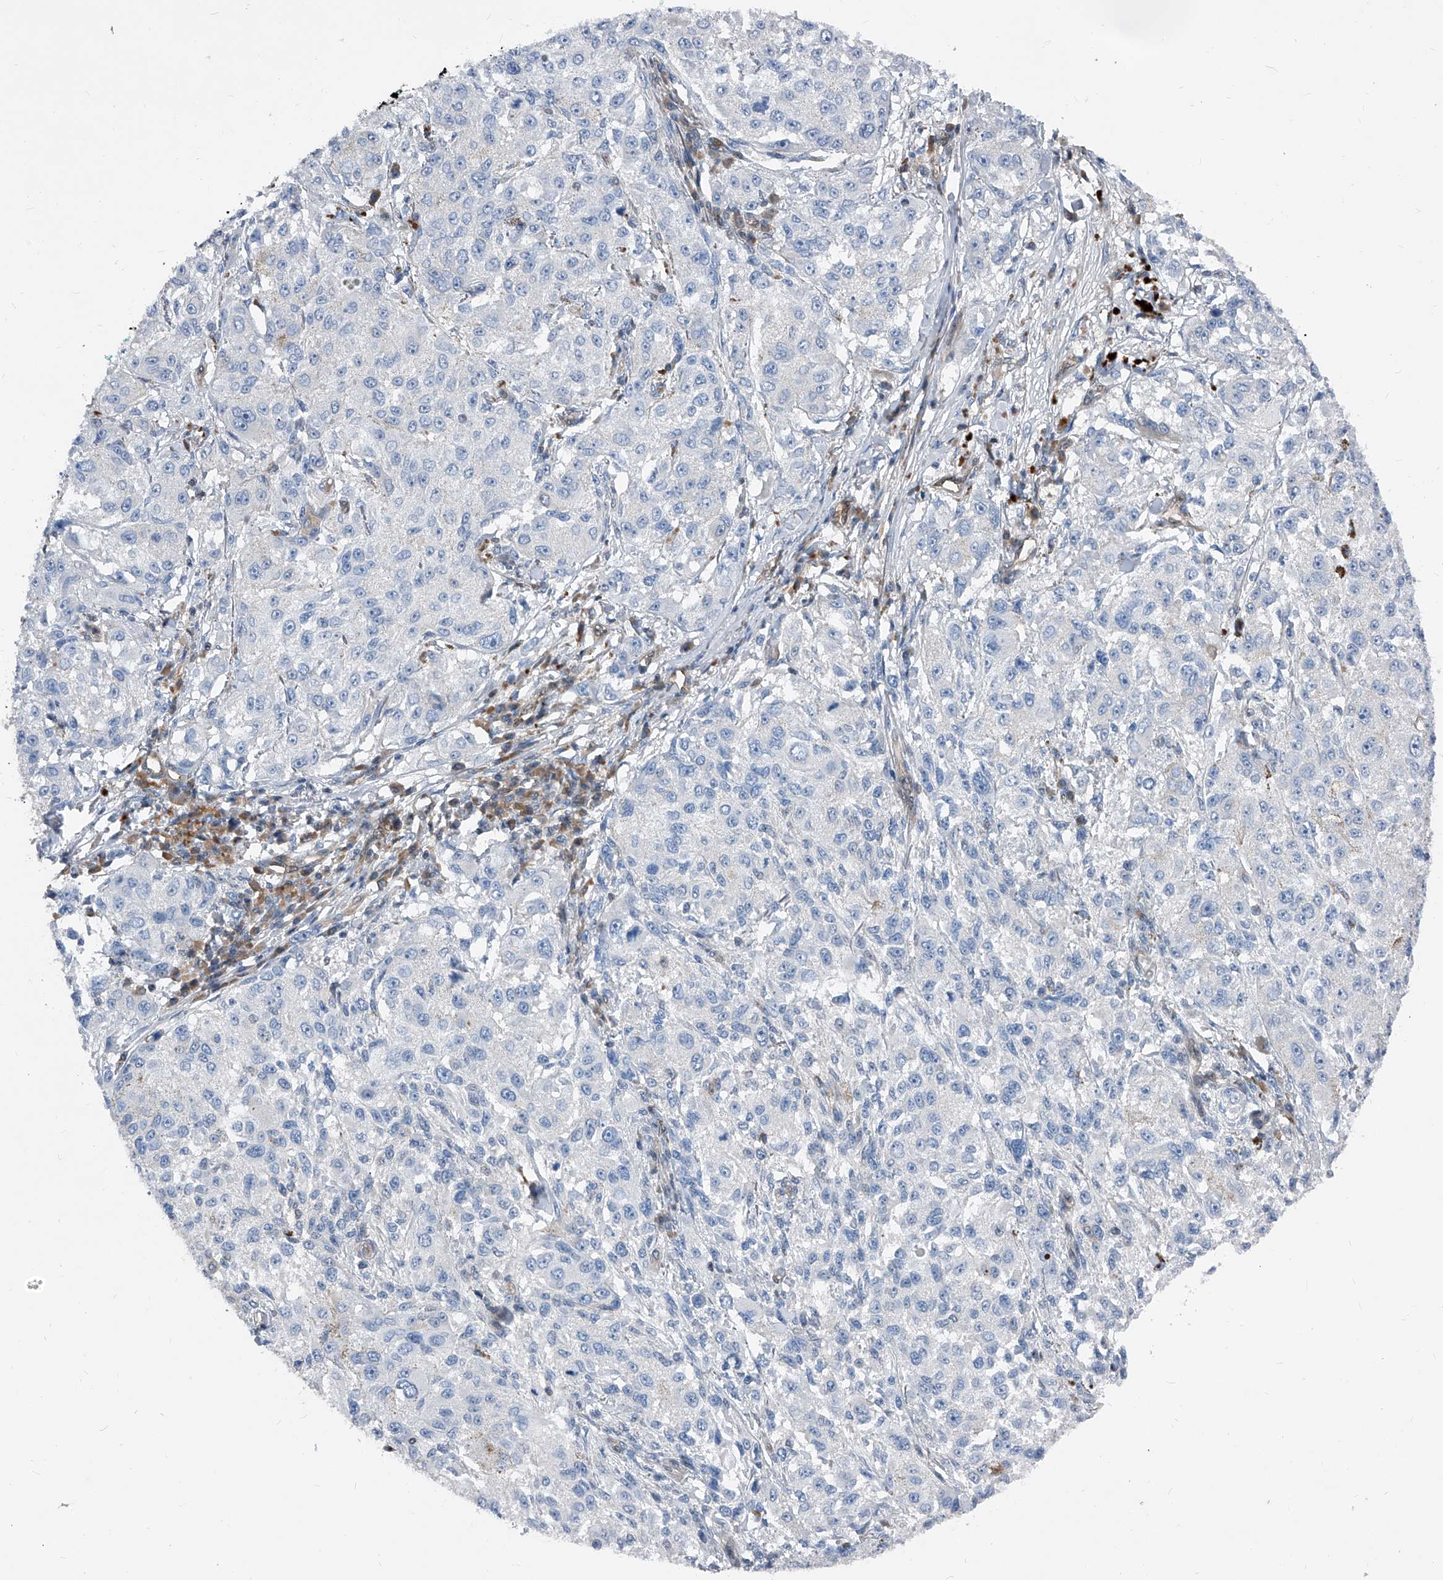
{"staining": {"intensity": "negative", "quantity": "none", "location": "none"}, "tissue": "melanoma", "cell_type": "Tumor cells", "image_type": "cancer", "snomed": [{"axis": "morphology", "description": "Necrosis, NOS"}, {"axis": "morphology", "description": "Malignant melanoma, NOS"}, {"axis": "topography", "description": "Skin"}], "caption": "Tumor cells are negative for brown protein staining in melanoma.", "gene": "MAP2K6", "patient": {"sex": "female", "age": 87}}